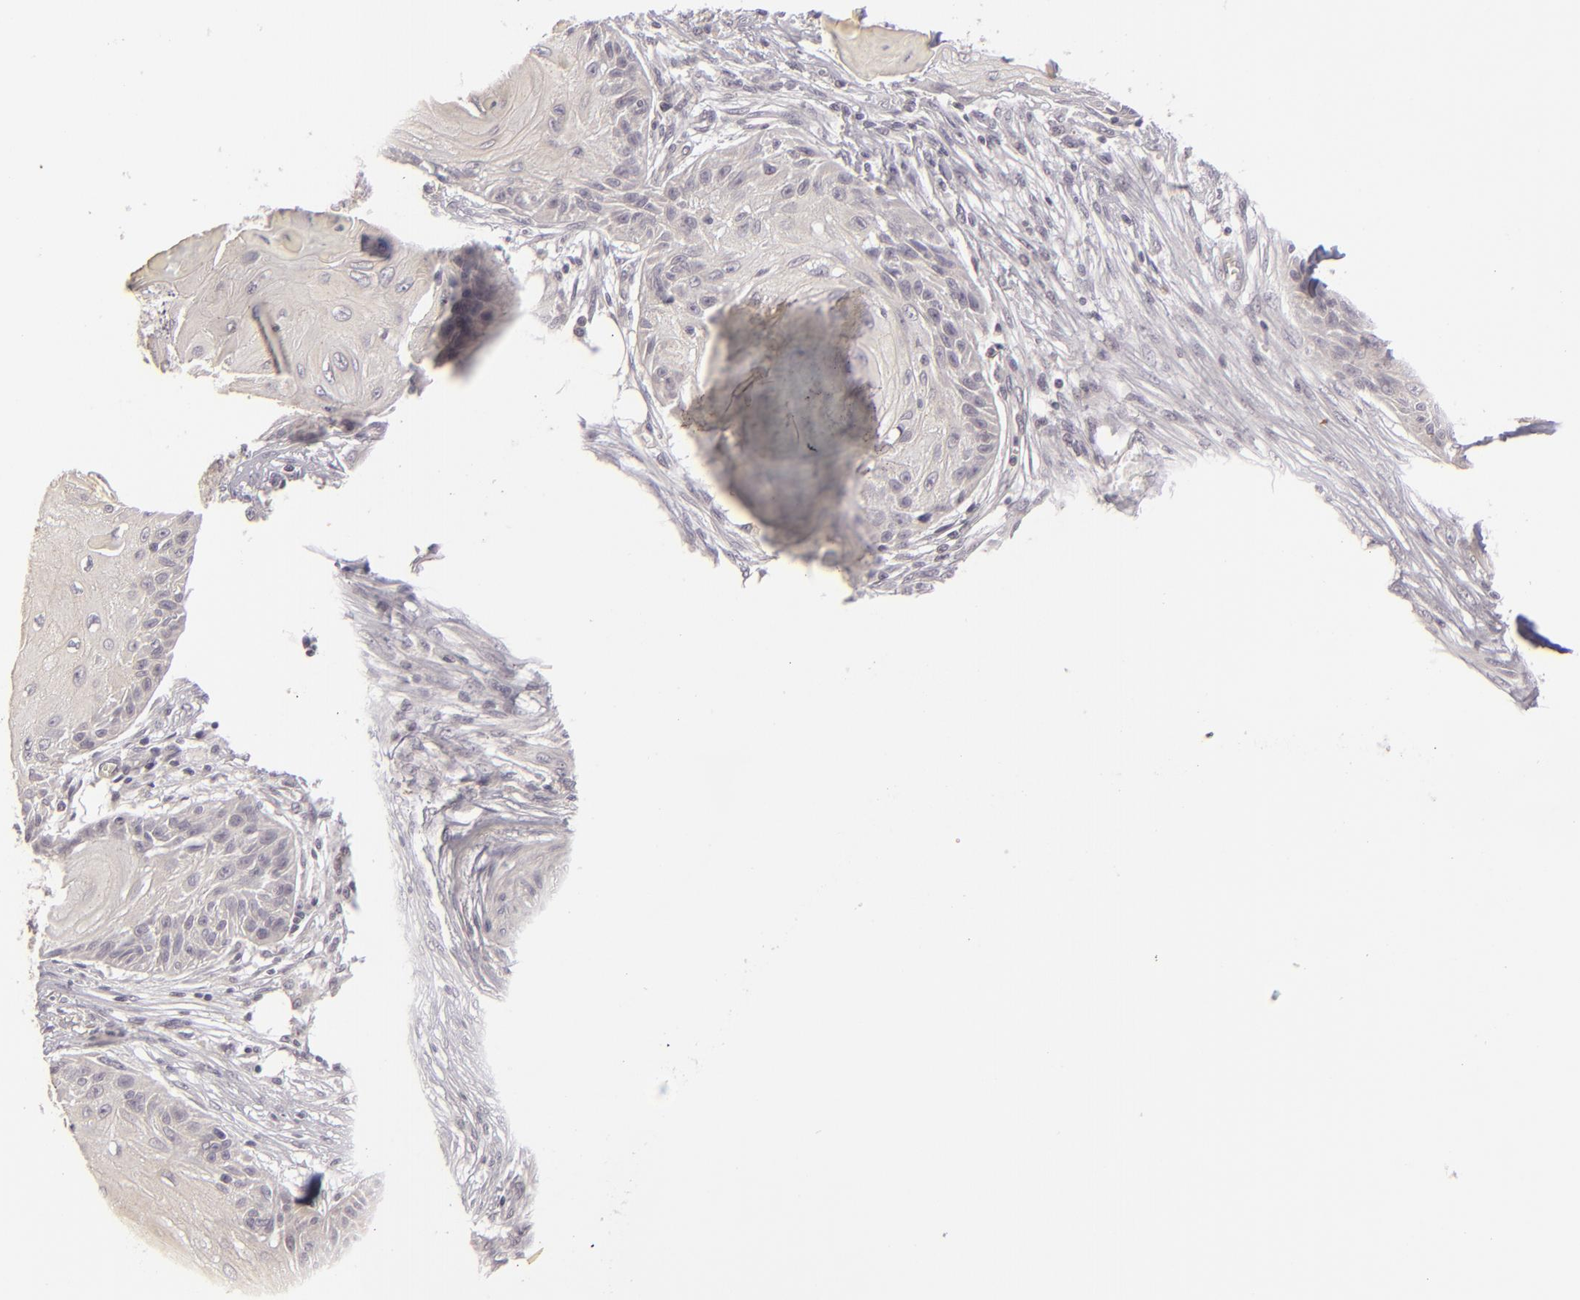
{"staining": {"intensity": "negative", "quantity": "none", "location": "none"}, "tissue": "skin cancer", "cell_type": "Tumor cells", "image_type": "cancer", "snomed": [{"axis": "morphology", "description": "Squamous cell carcinoma, NOS"}, {"axis": "topography", "description": "Skin"}], "caption": "This is an immunohistochemistry (IHC) micrograph of human squamous cell carcinoma (skin). There is no staining in tumor cells.", "gene": "DLG3", "patient": {"sex": "female", "age": 88}}